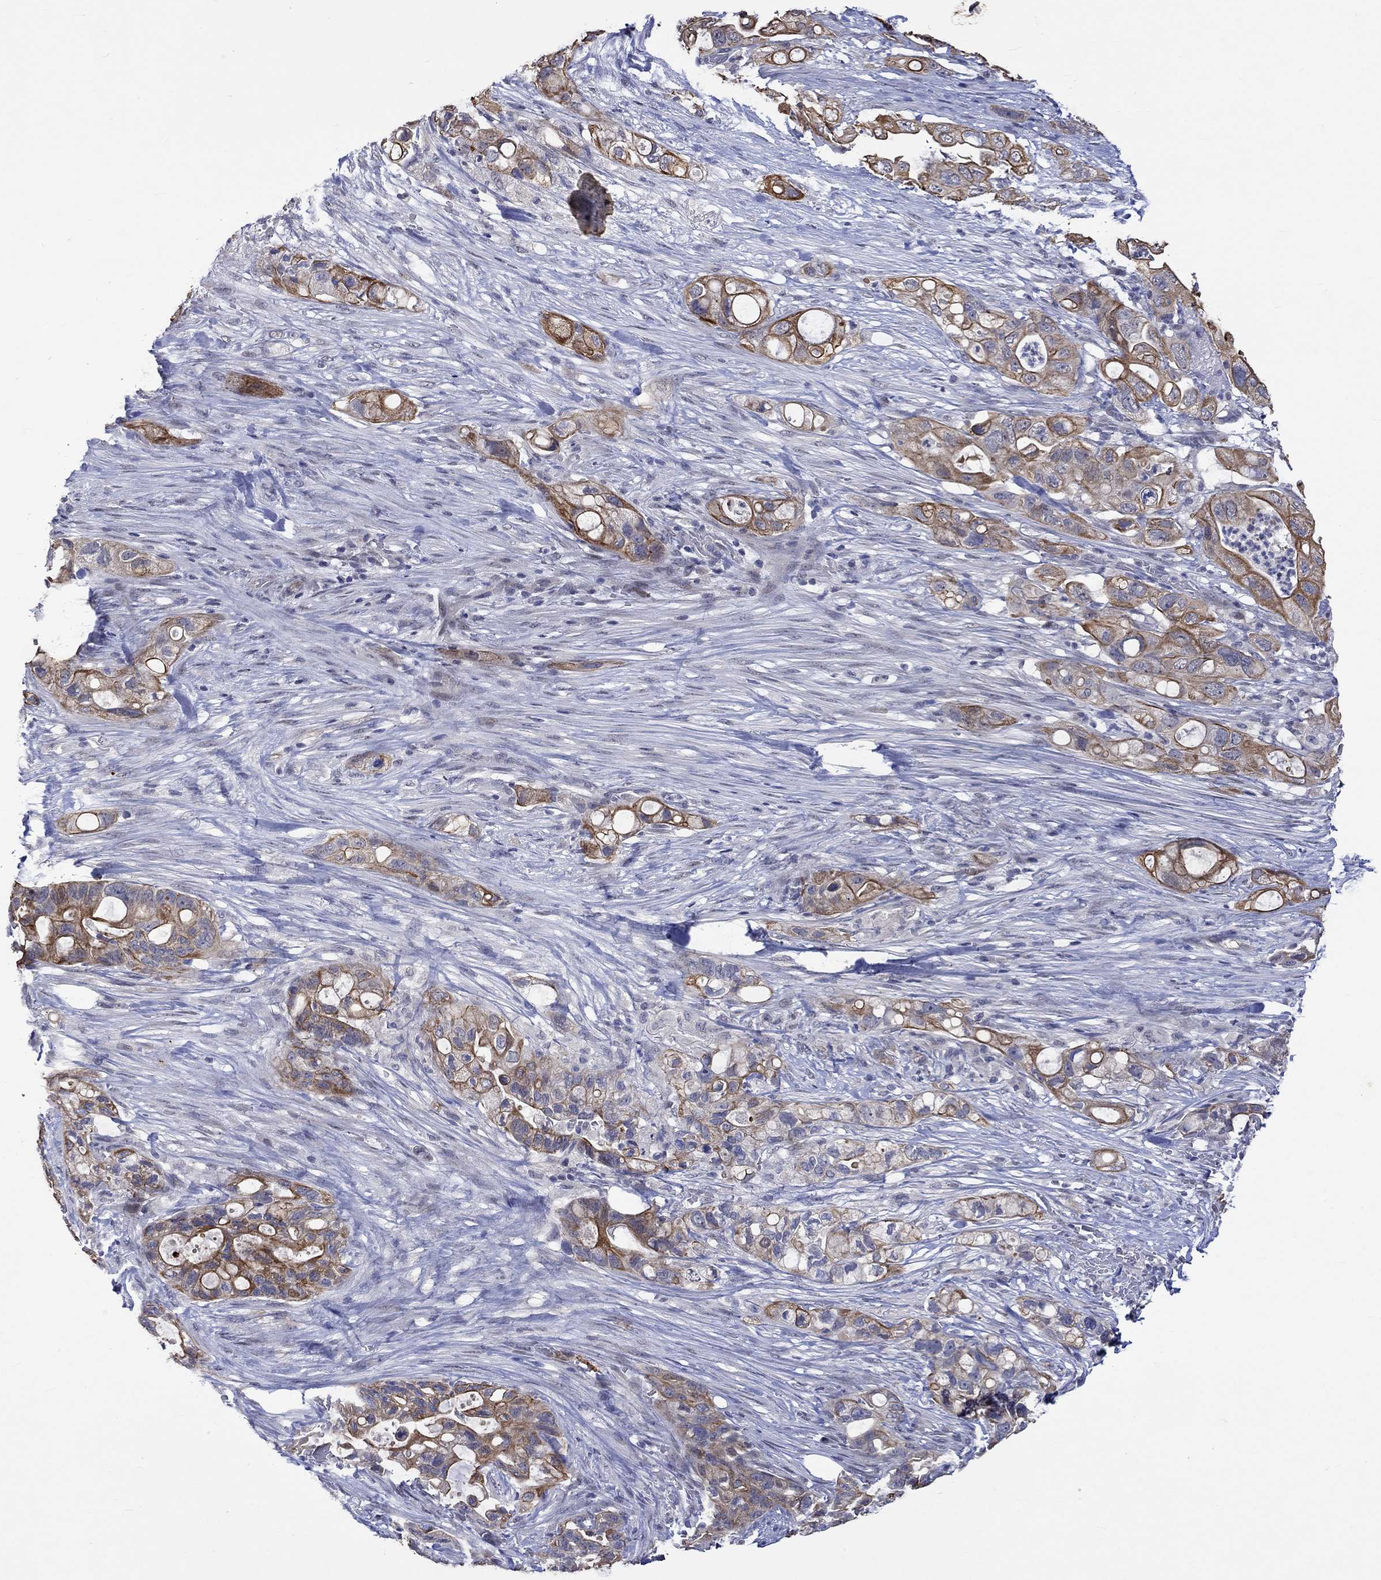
{"staining": {"intensity": "strong", "quantity": "25%-75%", "location": "cytoplasmic/membranous"}, "tissue": "pancreatic cancer", "cell_type": "Tumor cells", "image_type": "cancer", "snomed": [{"axis": "morphology", "description": "Adenocarcinoma, NOS"}, {"axis": "topography", "description": "Pancreas"}], "caption": "A histopathology image showing strong cytoplasmic/membranous staining in about 25%-75% of tumor cells in pancreatic cancer, as visualized by brown immunohistochemical staining.", "gene": "DDX3Y", "patient": {"sex": "female", "age": 72}}